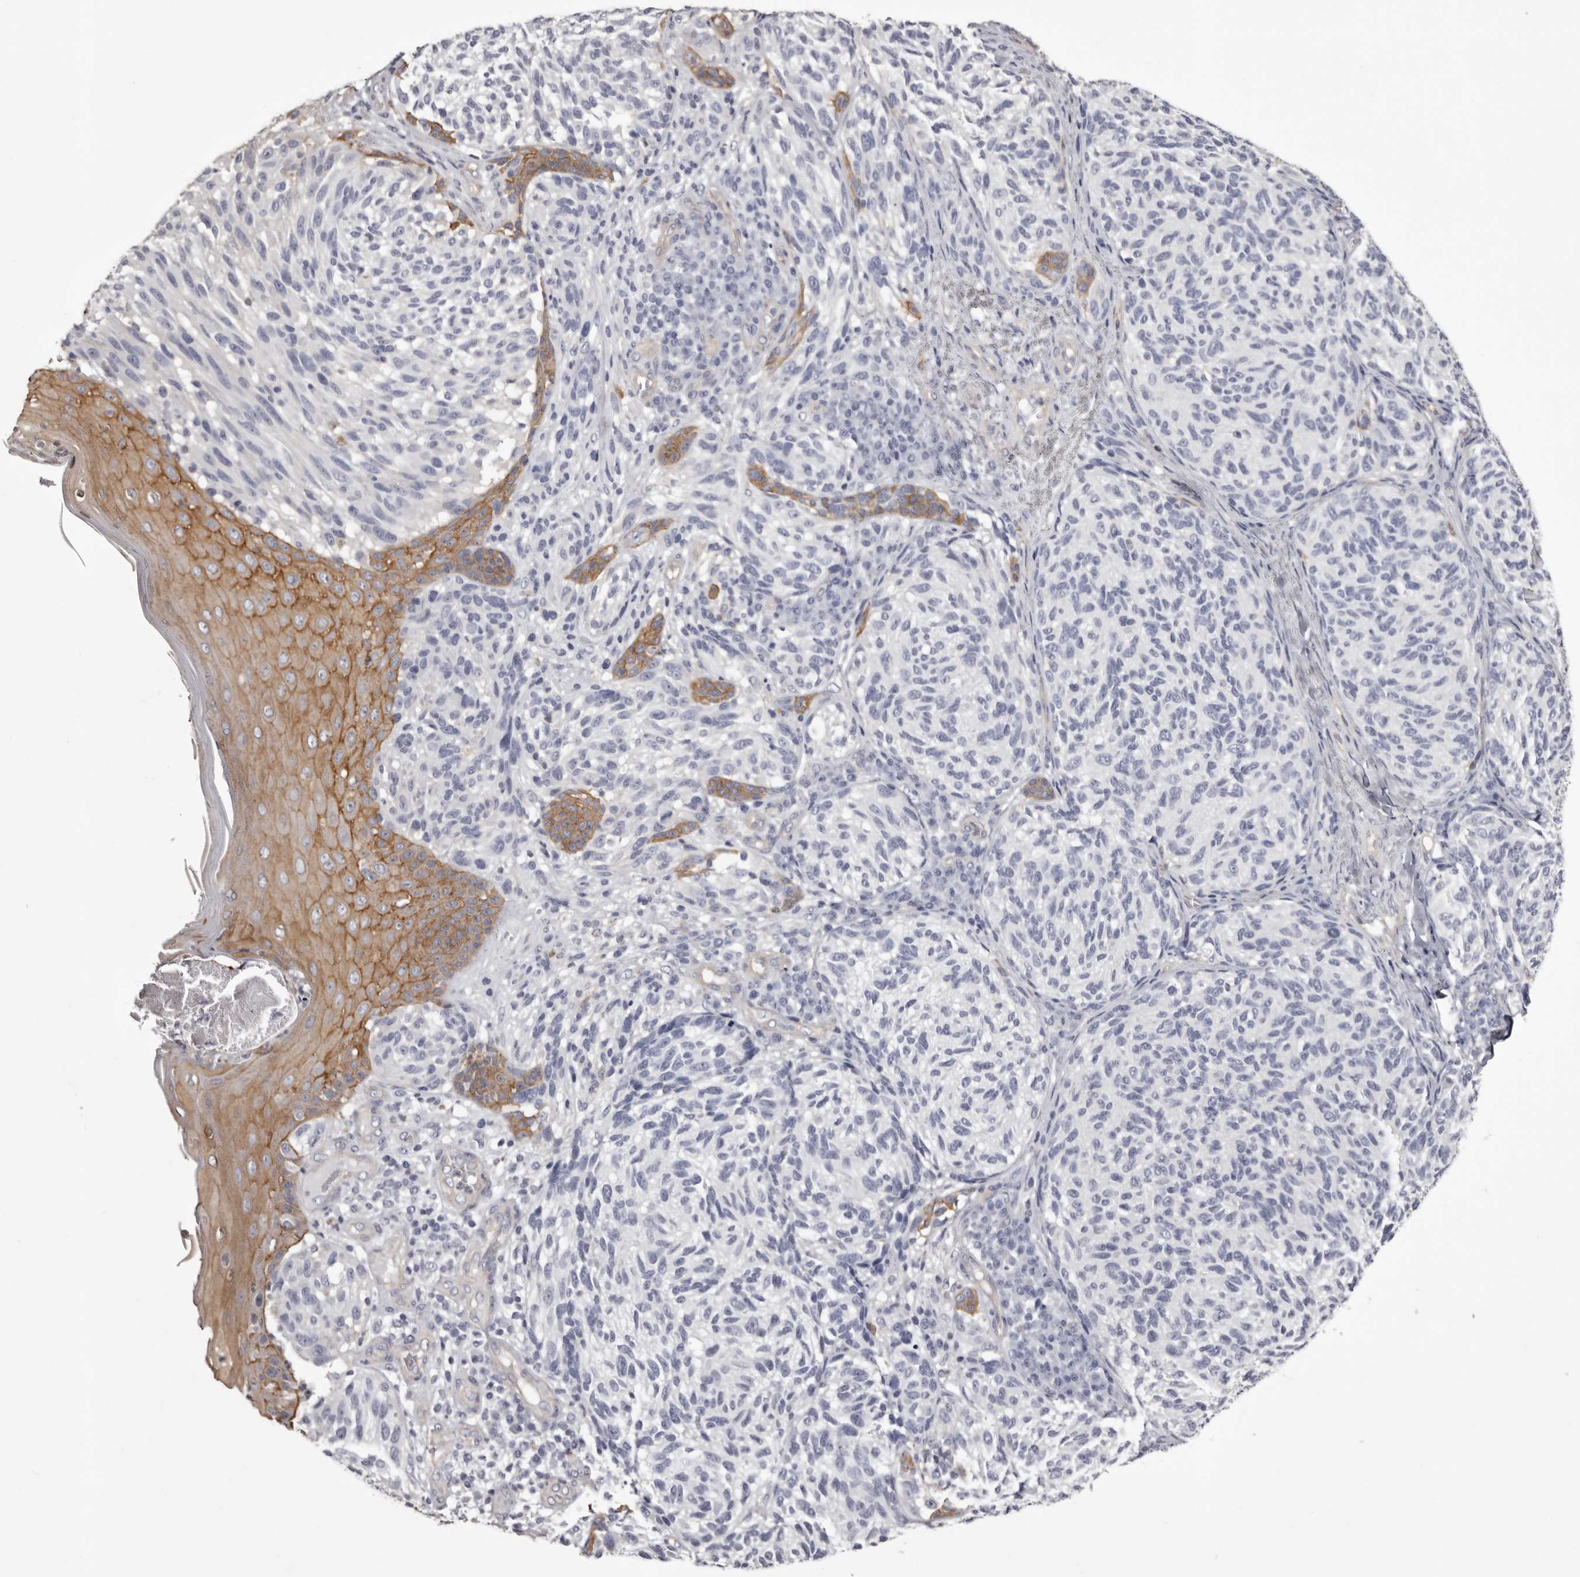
{"staining": {"intensity": "negative", "quantity": "none", "location": "none"}, "tissue": "melanoma", "cell_type": "Tumor cells", "image_type": "cancer", "snomed": [{"axis": "morphology", "description": "Malignant melanoma, NOS"}, {"axis": "topography", "description": "Skin"}], "caption": "Micrograph shows no significant protein staining in tumor cells of melanoma.", "gene": "LAD1", "patient": {"sex": "female", "age": 73}}